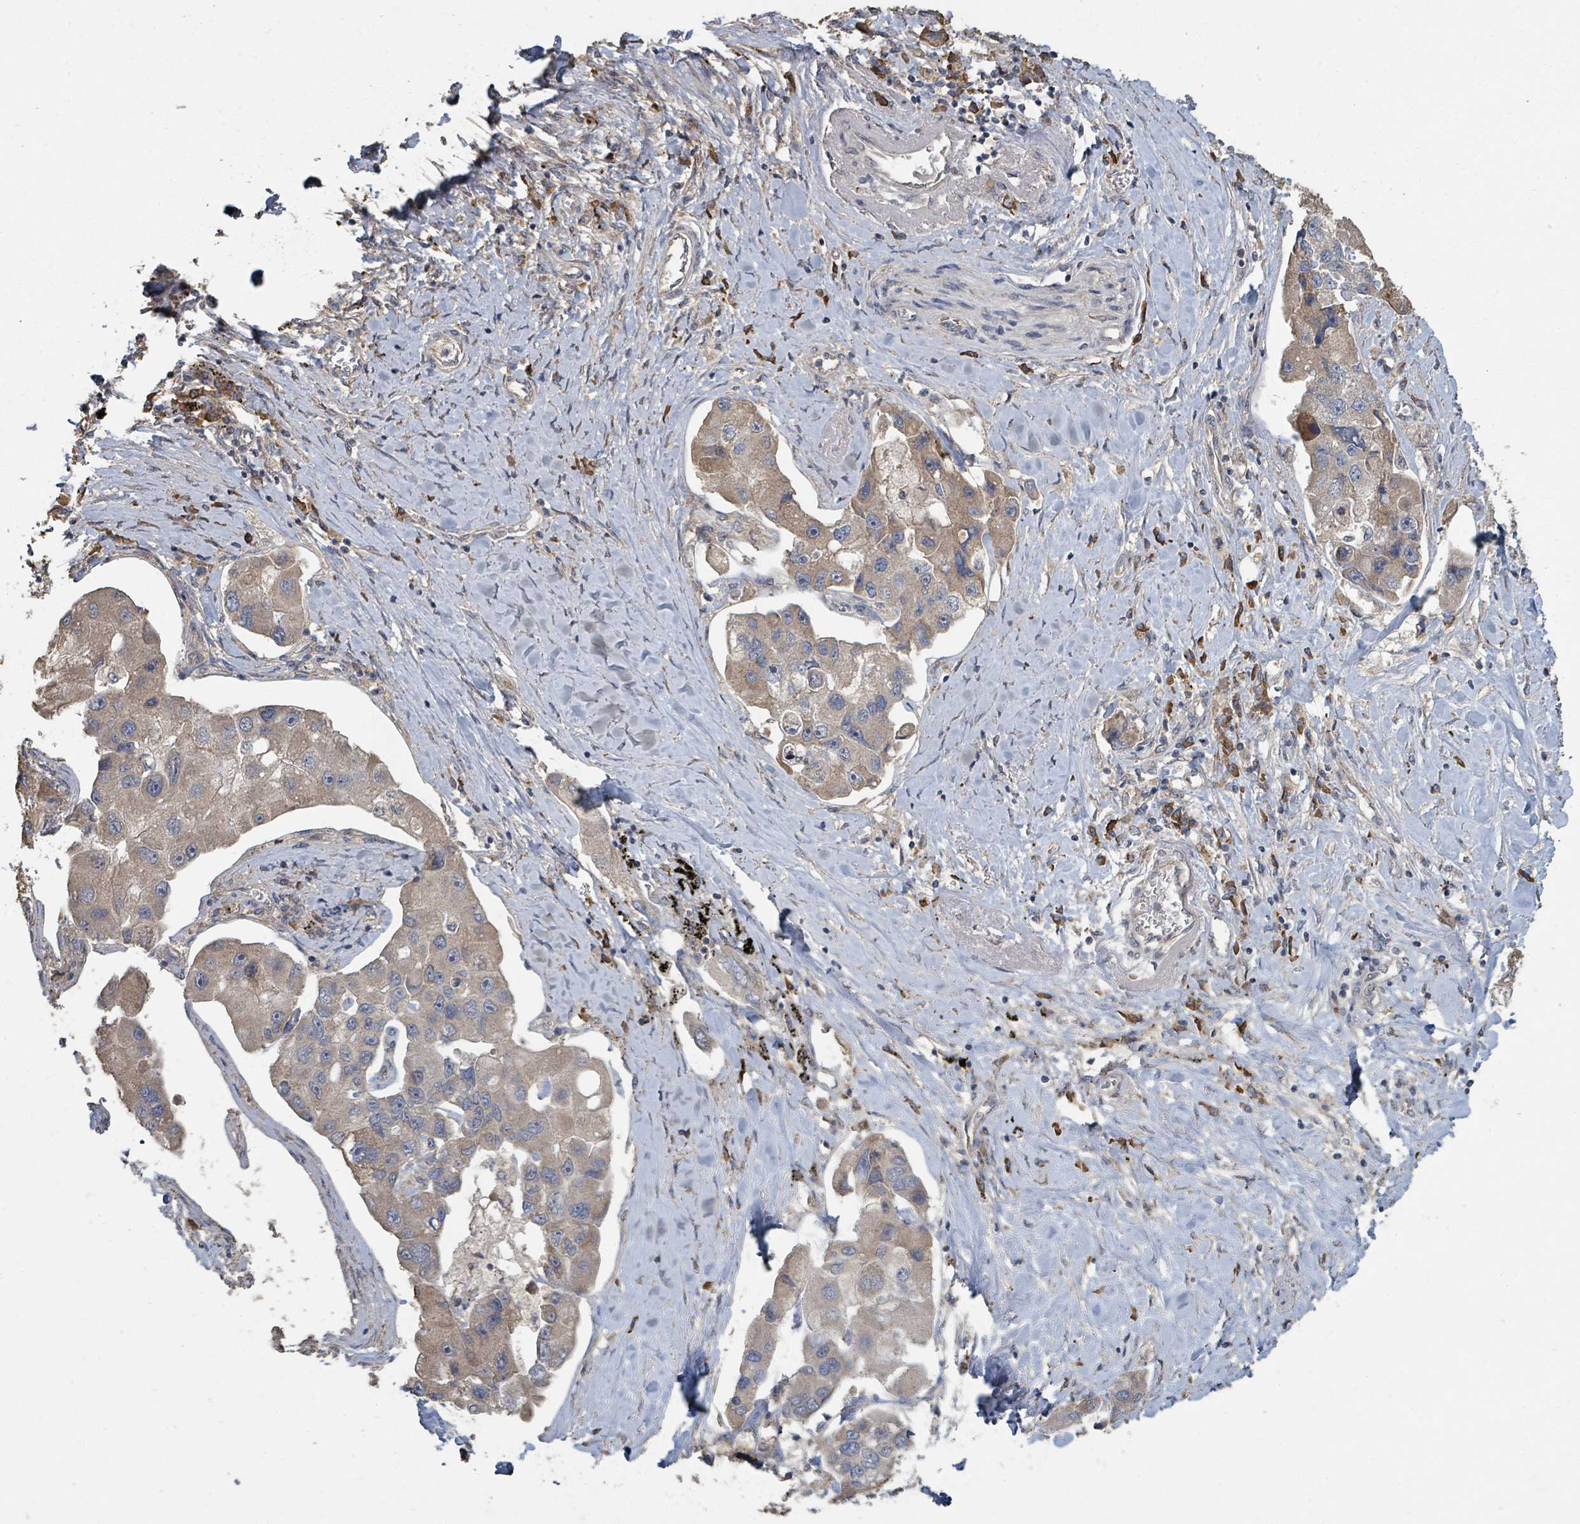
{"staining": {"intensity": "weak", "quantity": "25%-75%", "location": "cytoplasmic/membranous"}, "tissue": "lung cancer", "cell_type": "Tumor cells", "image_type": "cancer", "snomed": [{"axis": "morphology", "description": "Adenocarcinoma, NOS"}, {"axis": "topography", "description": "Lung"}], "caption": "Immunohistochemistry of lung adenocarcinoma shows low levels of weak cytoplasmic/membranous staining in about 25%-75% of tumor cells.", "gene": "WDFY1", "patient": {"sex": "female", "age": 54}}